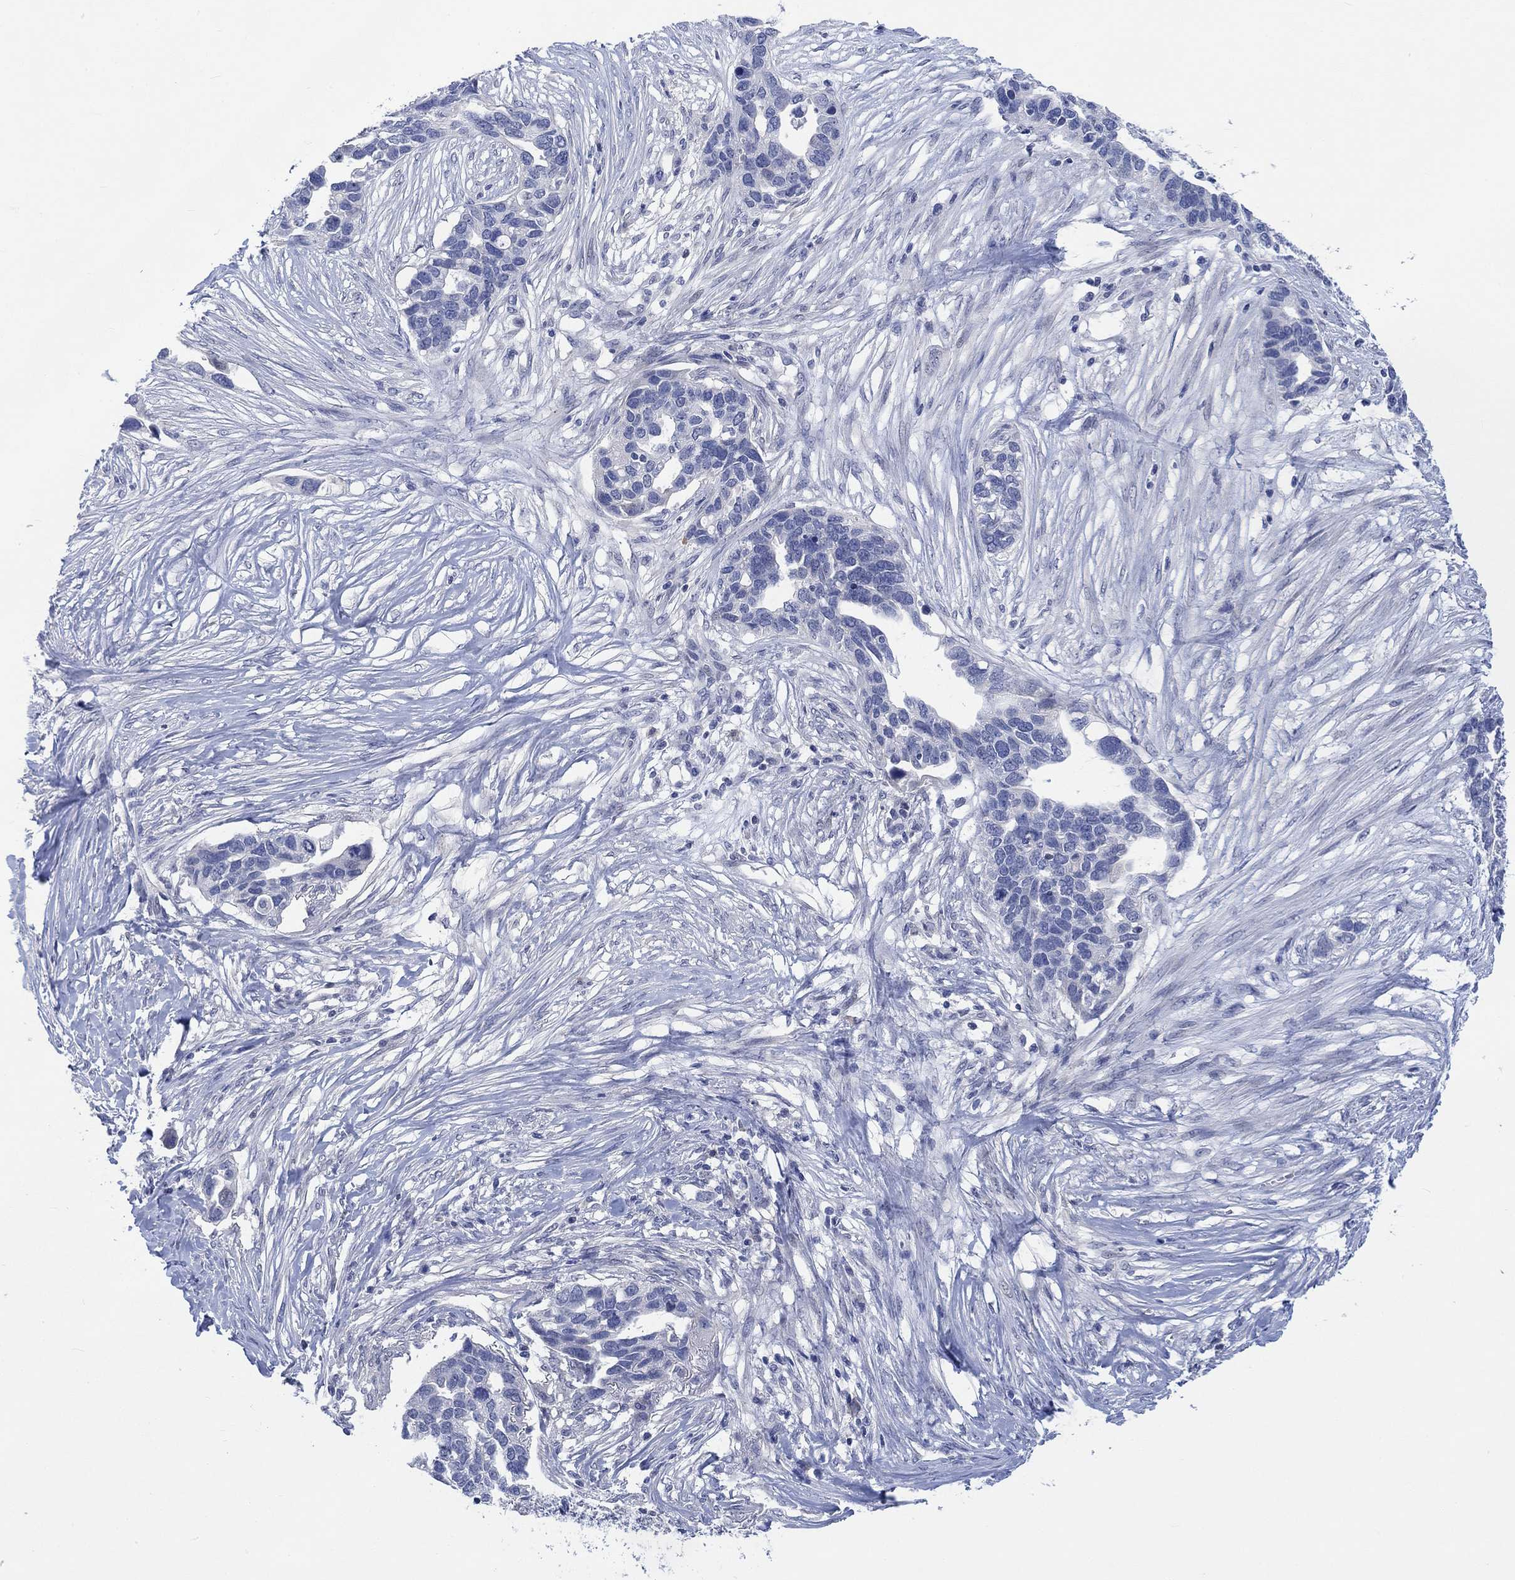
{"staining": {"intensity": "negative", "quantity": "none", "location": "none"}, "tissue": "ovarian cancer", "cell_type": "Tumor cells", "image_type": "cancer", "snomed": [{"axis": "morphology", "description": "Cystadenocarcinoma, serous, NOS"}, {"axis": "topography", "description": "Ovary"}], "caption": "The histopathology image exhibits no significant positivity in tumor cells of ovarian cancer.", "gene": "DLK1", "patient": {"sex": "female", "age": 54}}